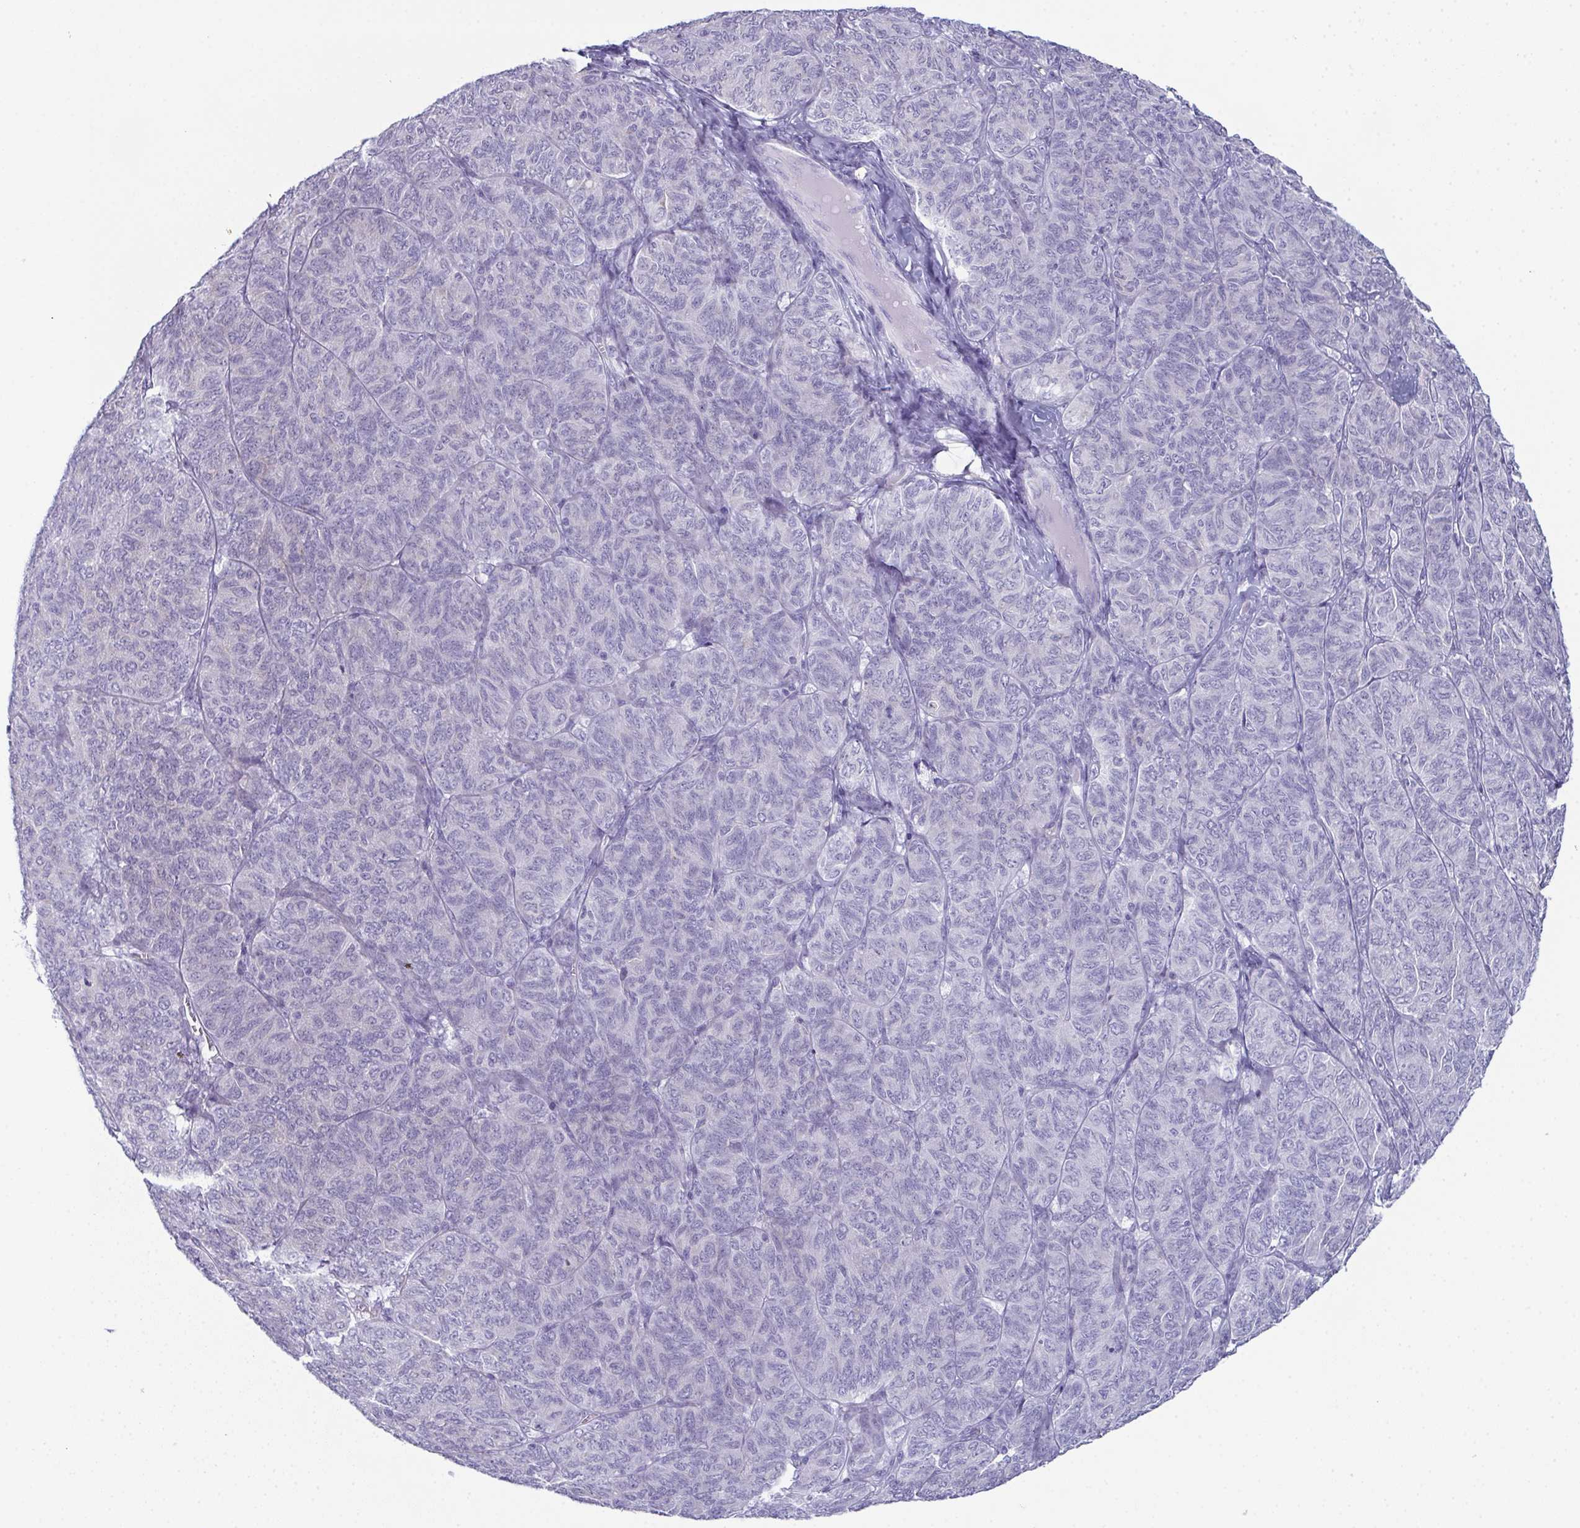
{"staining": {"intensity": "negative", "quantity": "none", "location": "none"}, "tissue": "ovarian cancer", "cell_type": "Tumor cells", "image_type": "cancer", "snomed": [{"axis": "morphology", "description": "Carcinoma, endometroid"}, {"axis": "topography", "description": "Ovary"}], "caption": "DAB (3,3'-diaminobenzidine) immunohistochemical staining of ovarian cancer (endometroid carcinoma) exhibits no significant expression in tumor cells.", "gene": "TEX19", "patient": {"sex": "female", "age": 80}}